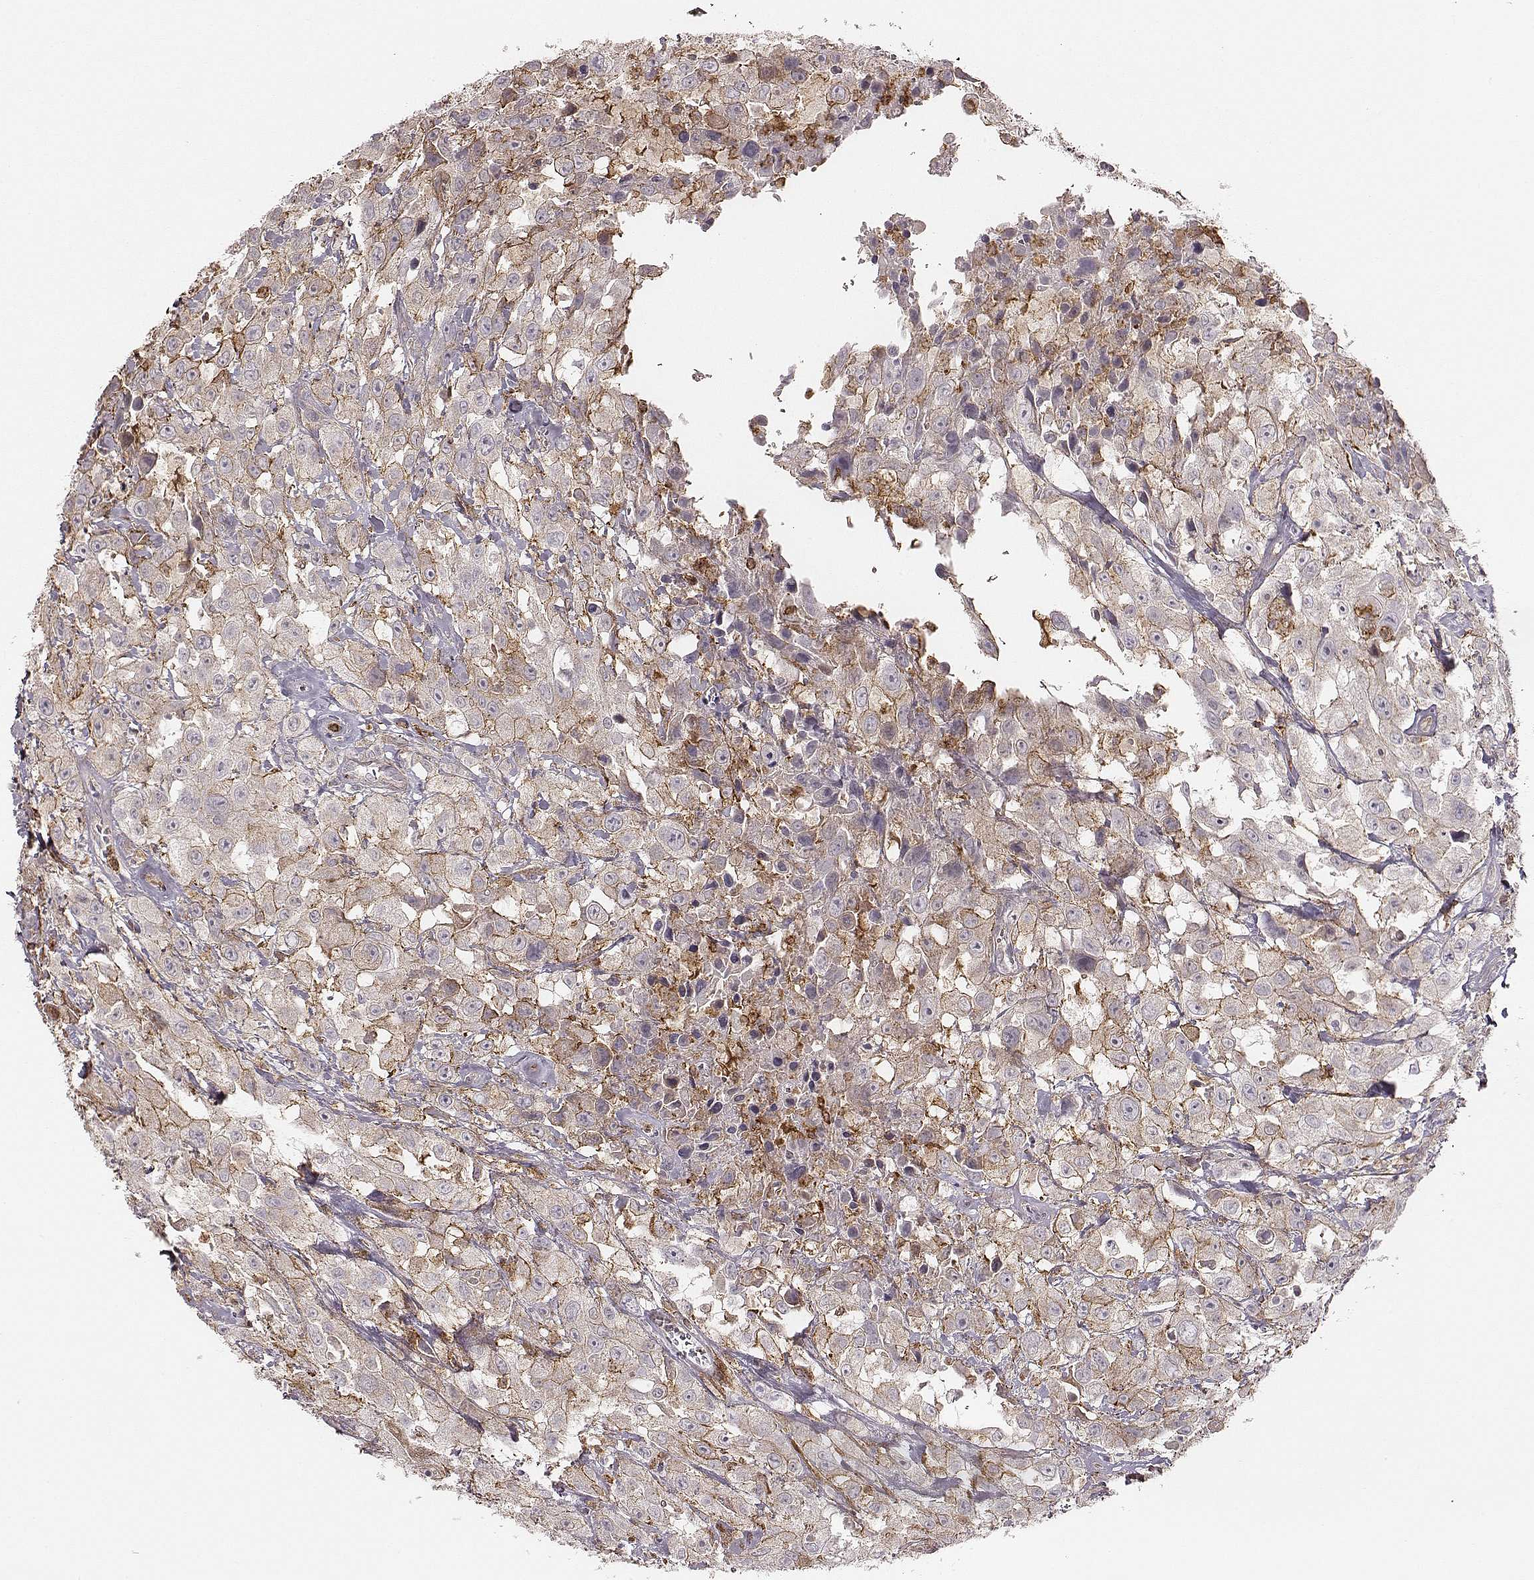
{"staining": {"intensity": "moderate", "quantity": "<25%", "location": "cytoplasmic/membranous"}, "tissue": "urothelial cancer", "cell_type": "Tumor cells", "image_type": "cancer", "snomed": [{"axis": "morphology", "description": "Urothelial carcinoma, High grade"}, {"axis": "topography", "description": "Urinary bladder"}], "caption": "Urothelial cancer stained for a protein (brown) demonstrates moderate cytoplasmic/membranous positive staining in about <25% of tumor cells.", "gene": "ZYX", "patient": {"sex": "male", "age": 79}}